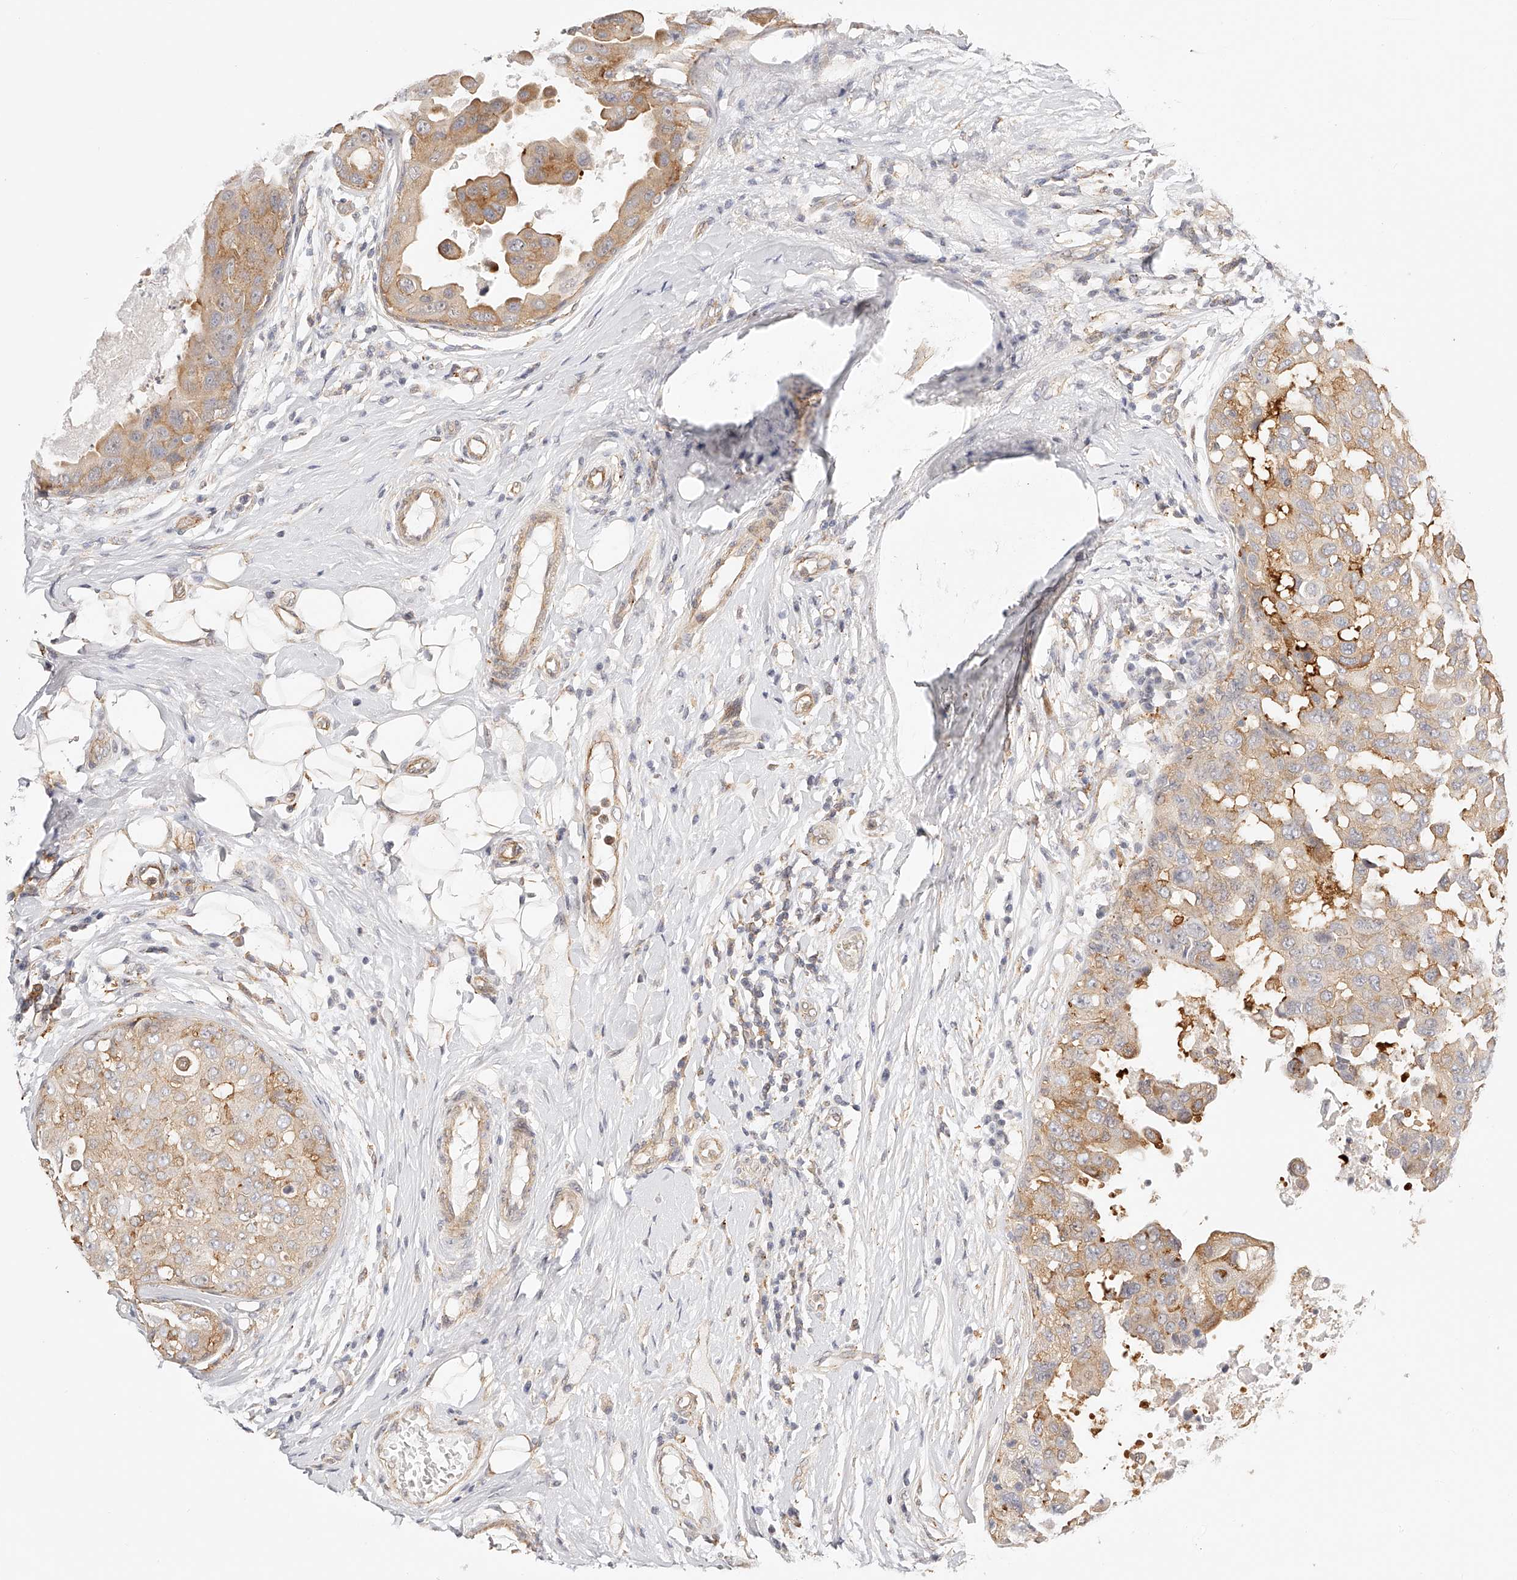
{"staining": {"intensity": "moderate", "quantity": "25%-75%", "location": "cytoplasmic/membranous"}, "tissue": "breast cancer", "cell_type": "Tumor cells", "image_type": "cancer", "snomed": [{"axis": "morphology", "description": "Duct carcinoma"}, {"axis": "topography", "description": "Breast"}], "caption": "A micrograph of human breast infiltrating ductal carcinoma stained for a protein displays moderate cytoplasmic/membranous brown staining in tumor cells.", "gene": "SYNC", "patient": {"sex": "female", "age": 27}}